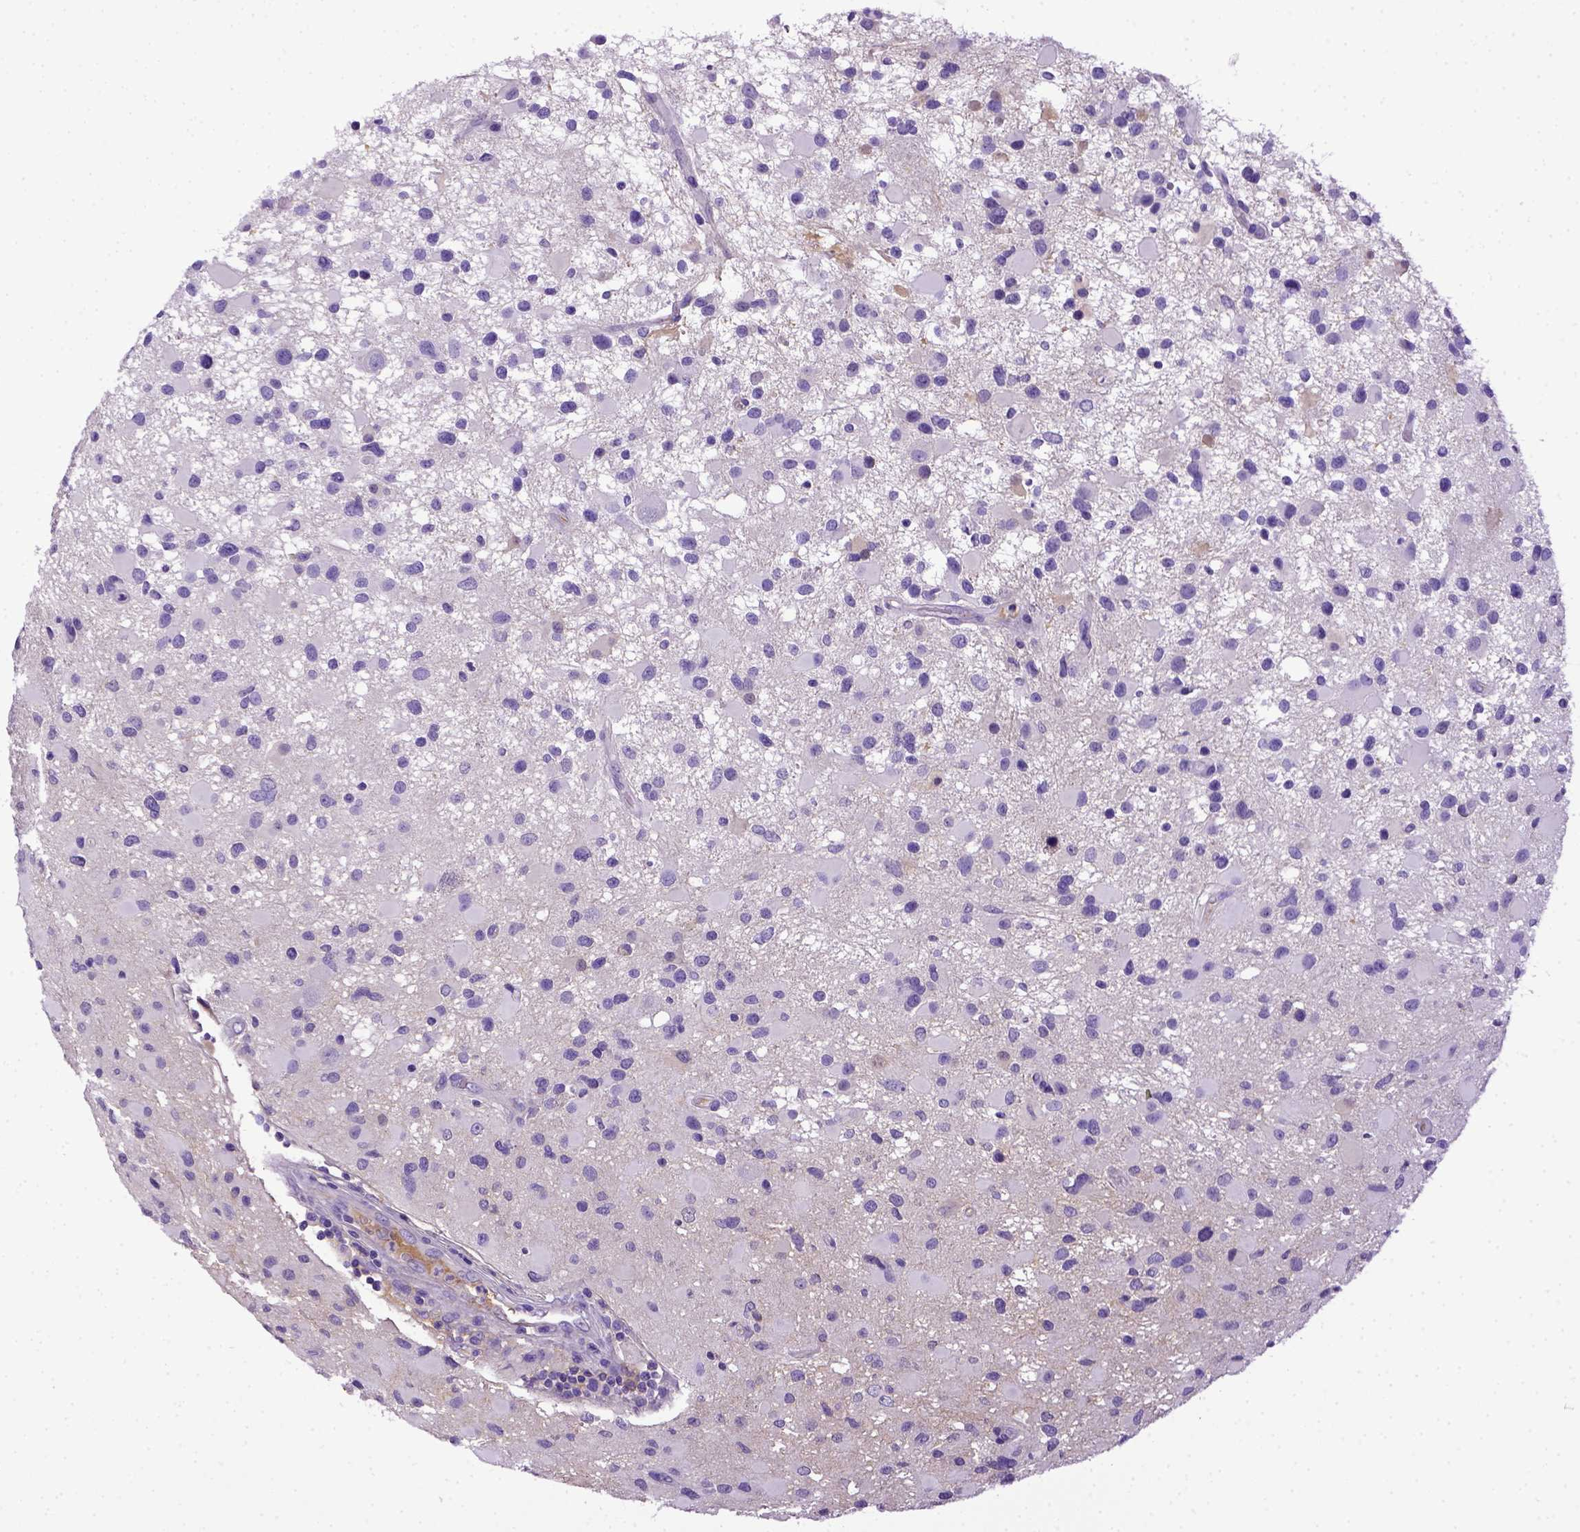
{"staining": {"intensity": "negative", "quantity": "none", "location": "none"}, "tissue": "glioma", "cell_type": "Tumor cells", "image_type": "cancer", "snomed": [{"axis": "morphology", "description": "Glioma, malignant, Low grade"}, {"axis": "topography", "description": "Brain"}], "caption": "Immunohistochemistry of human glioma reveals no staining in tumor cells. Brightfield microscopy of immunohistochemistry (IHC) stained with DAB (brown) and hematoxylin (blue), captured at high magnification.", "gene": "ITIH4", "patient": {"sex": "female", "age": 32}}